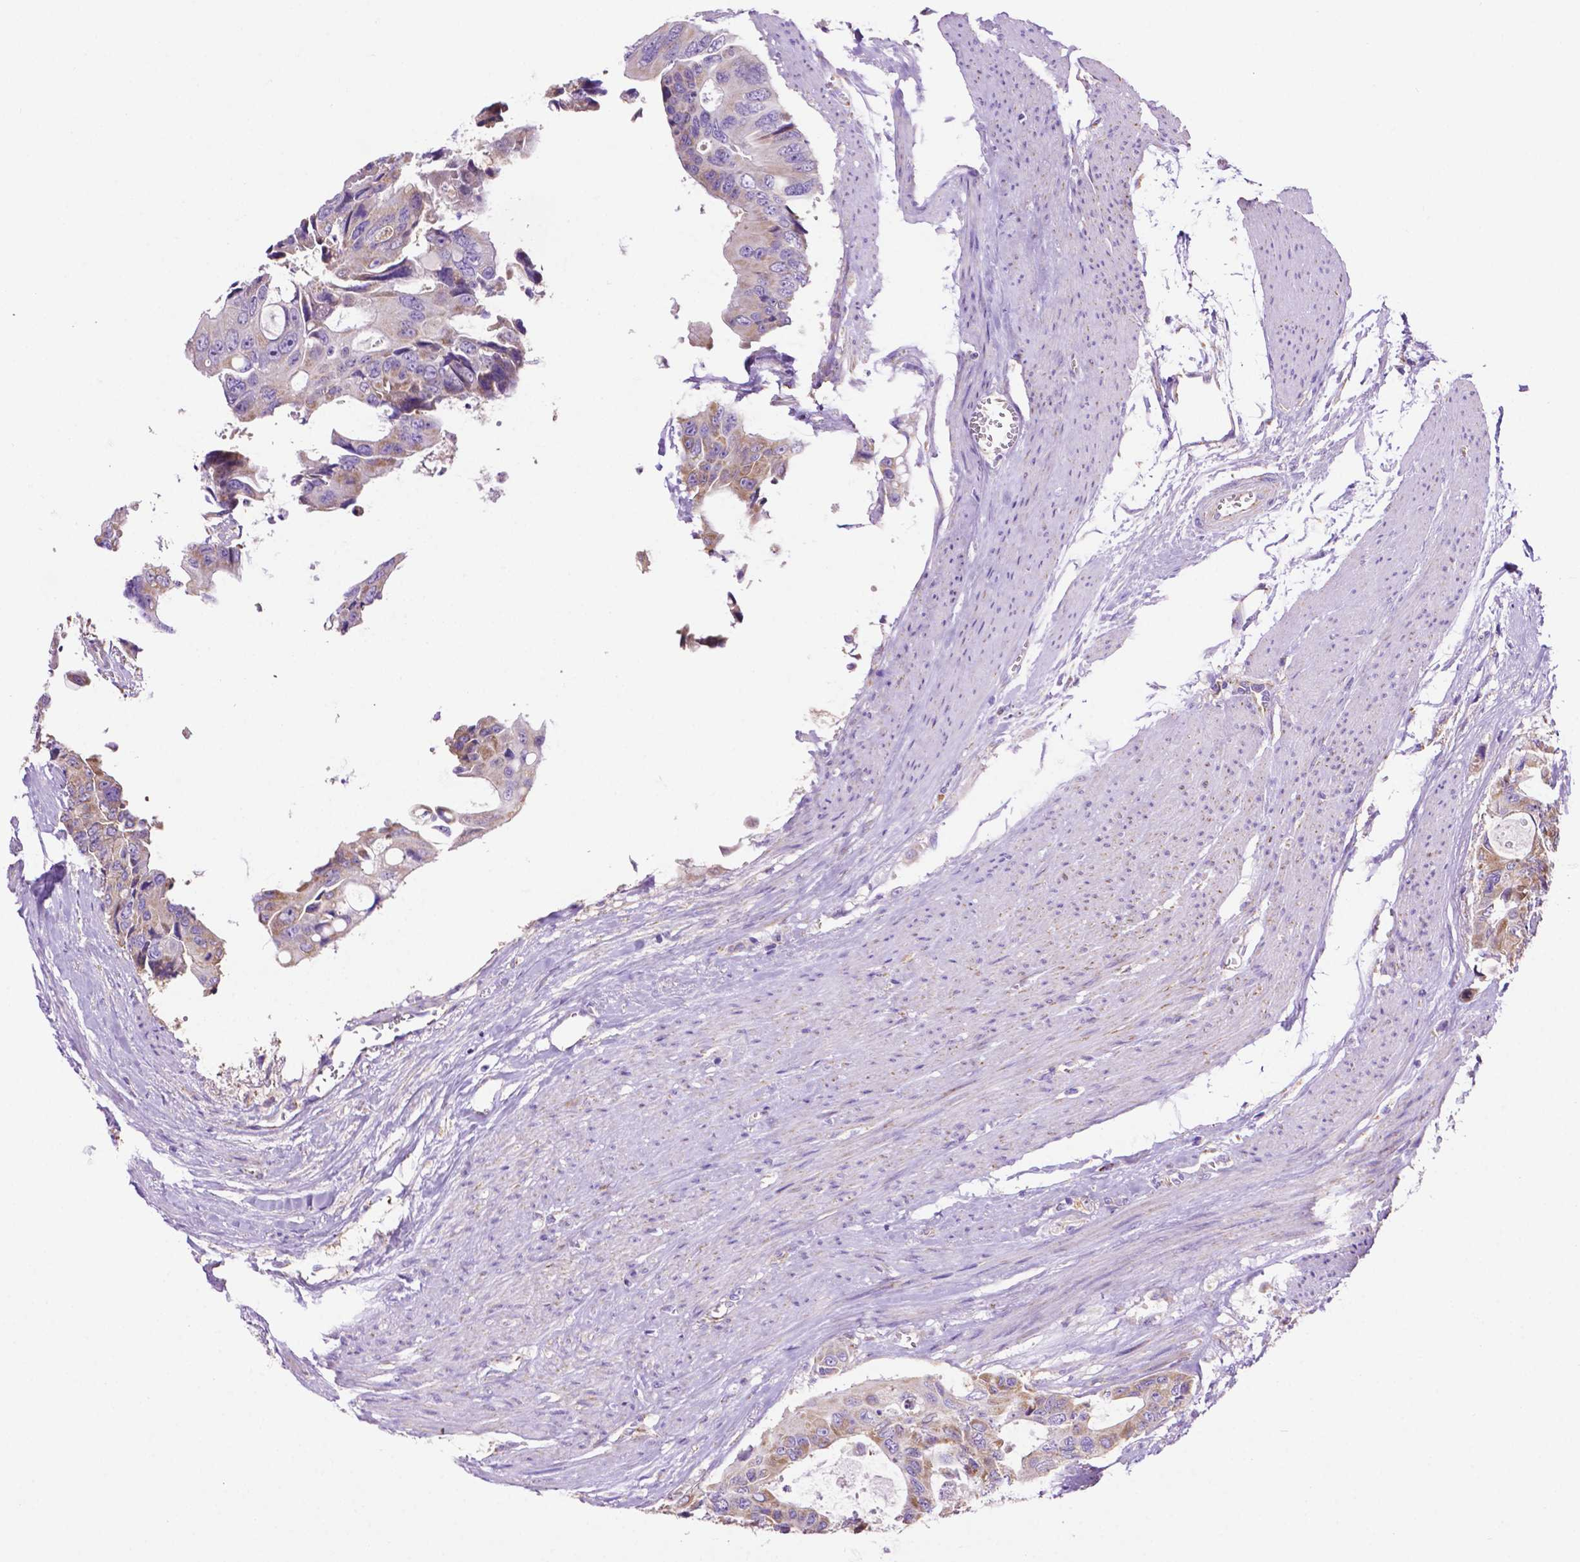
{"staining": {"intensity": "weak", "quantity": ">75%", "location": "cytoplasmic/membranous"}, "tissue": "colorectal cancer", "cell_type": "Tumor cells", "image_type": "cancer", "snomed": [{"axis": "morphology", "description": "Adenocarcinoma, NOS"}, {"axis": "topography", "description": "Rectum"}], "caption": "Colorectal cancer (adenocarcinoma) stained for a protein (brown) exhibits weak cytoplasmic/membranous positive expression in approximately >75% of tumor cells.", "gene": "PHYHIP", "patient": {"sex": "male", "age": 76}}